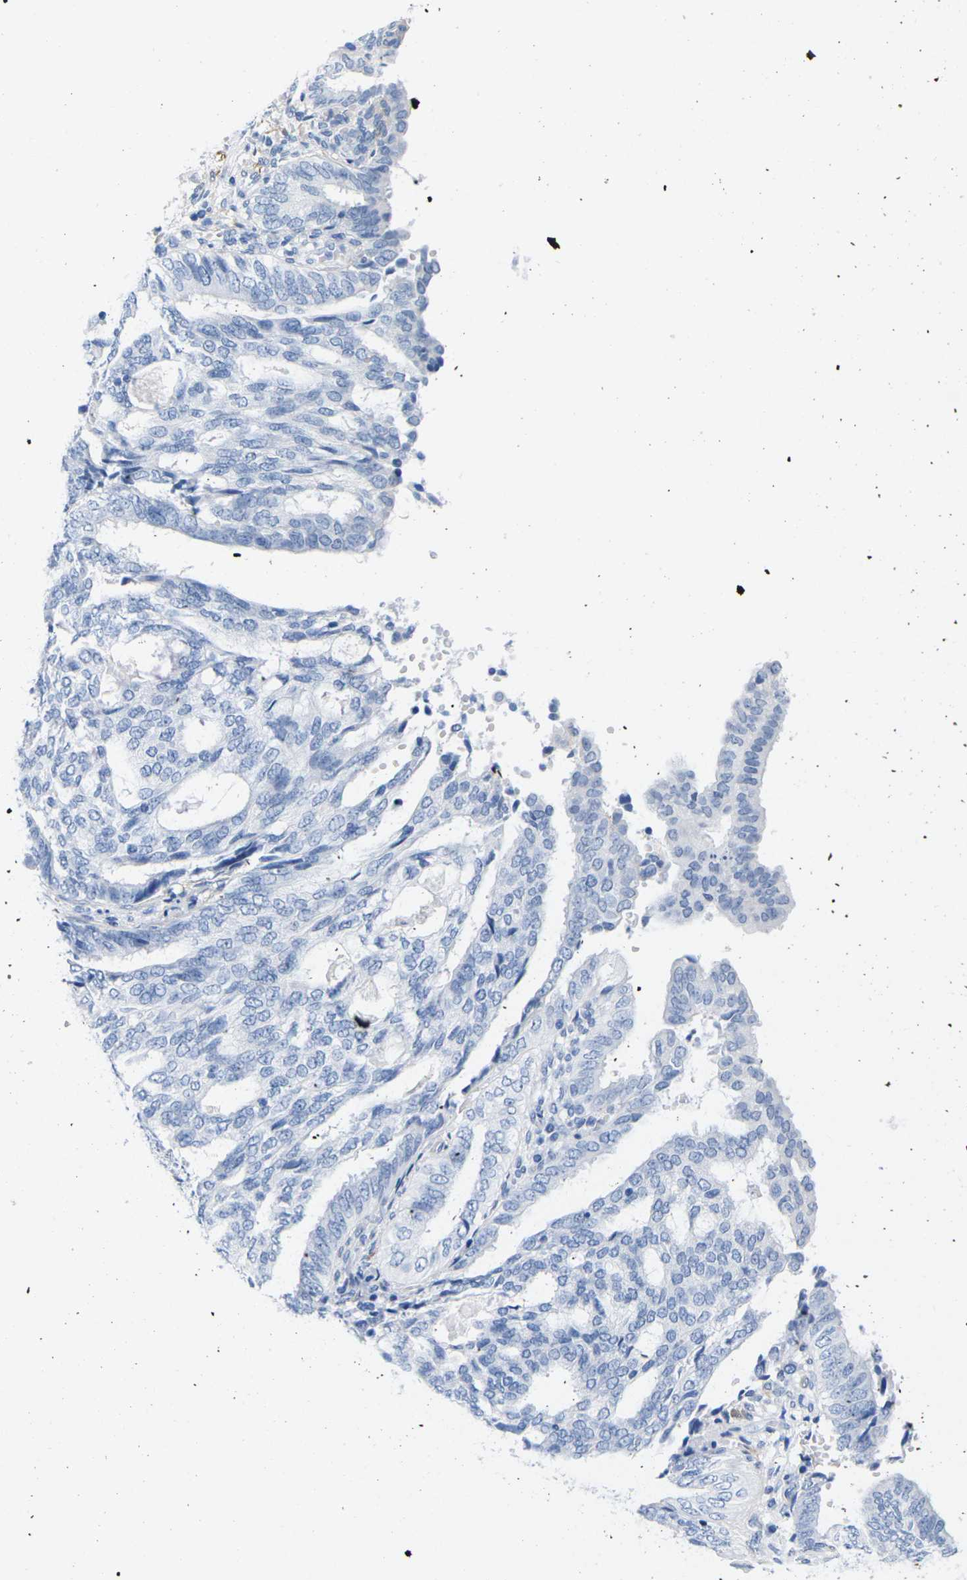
{"staining": {"intensity": "negative", "quantity": "none", "location": "none"}, "tissue": "endometrial cancer", "cell_type": "Tumor cells", "image_type": "cancer", "snomed": [{"axis": "morphology", "description": "Adenocarcinoma, NOS"}, {"axis": "topography", "description": "Endometrium"}], "caption": "High magnification brightfield microscopy of endometrial cancer stained with DAB (3,3'-diaminobenzidine) (brown) and counterstained with hematoxylin (blue): tumor cells show no significant staining. (Stains: DAB (3,3'-diaminobenzidine) IHC with hematoxylin counter stain, Microscopy: brightfield microscopy at high magnification).", "gene": "CNN1", "patient": {"sex": "female", "age": 58}}